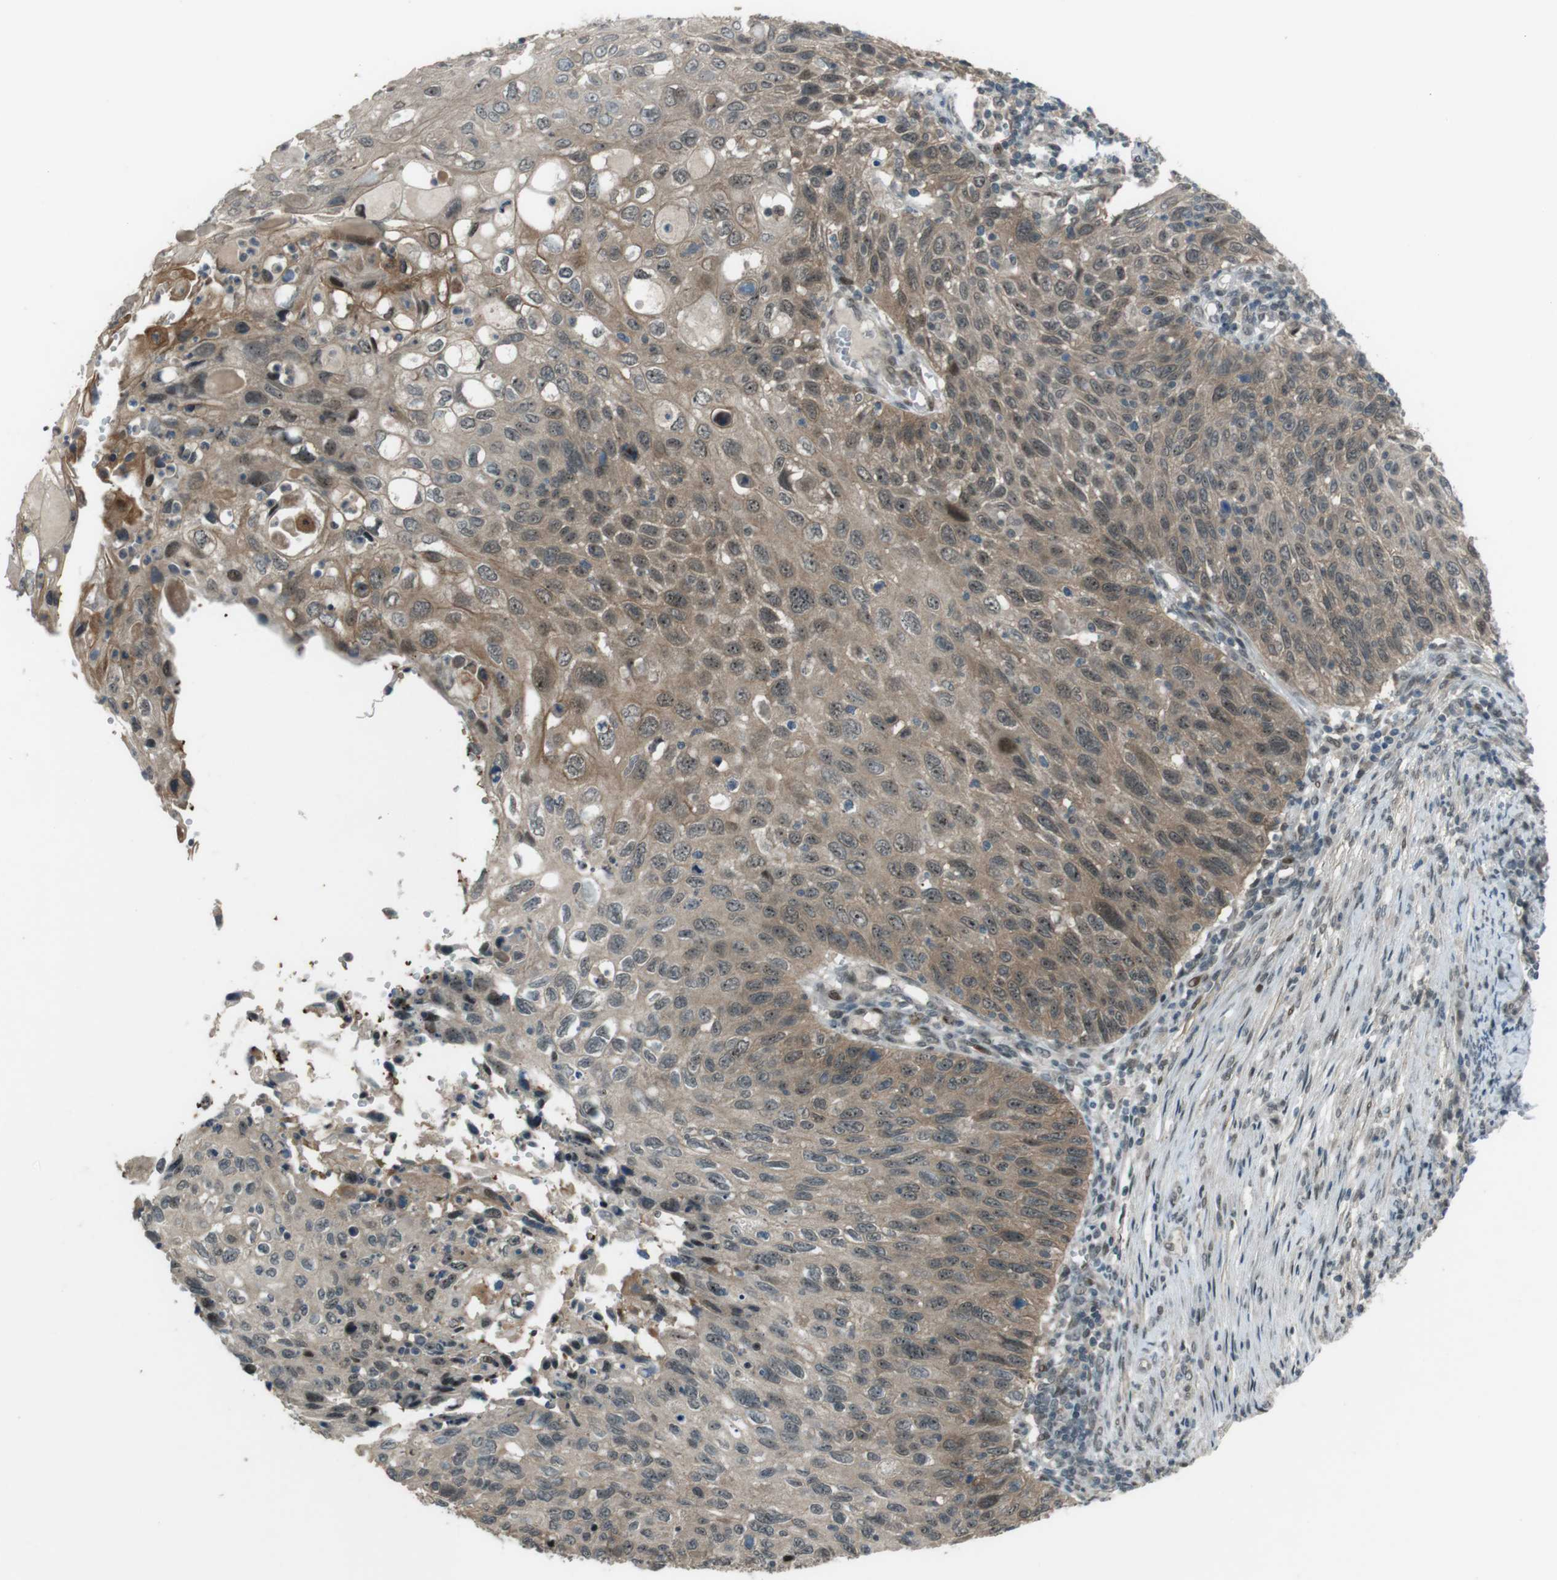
{"staining": {"intensity": "moderate", "quantity": ">75%", "location": "cytoplasmic/membranous,nuclear"}, "tissue": "cervical cancer", "cell_type": "Tumor cells", "image_type": "cancer", "snomed": [{"axis": "morphology", "description": "Squamous cell carcinoma, NOS"}, {"axis": "topography", "description": "Cervix"}], "caption": "A medium amount of moderate cytoplasmic/membranous and nuclear expression is identified in approximately >75% of tumor cells in squamous cell carcinoma (cervical) tissue.", "gene": "SLITRK5", "patient": {"sex": "female", "age": 70}}